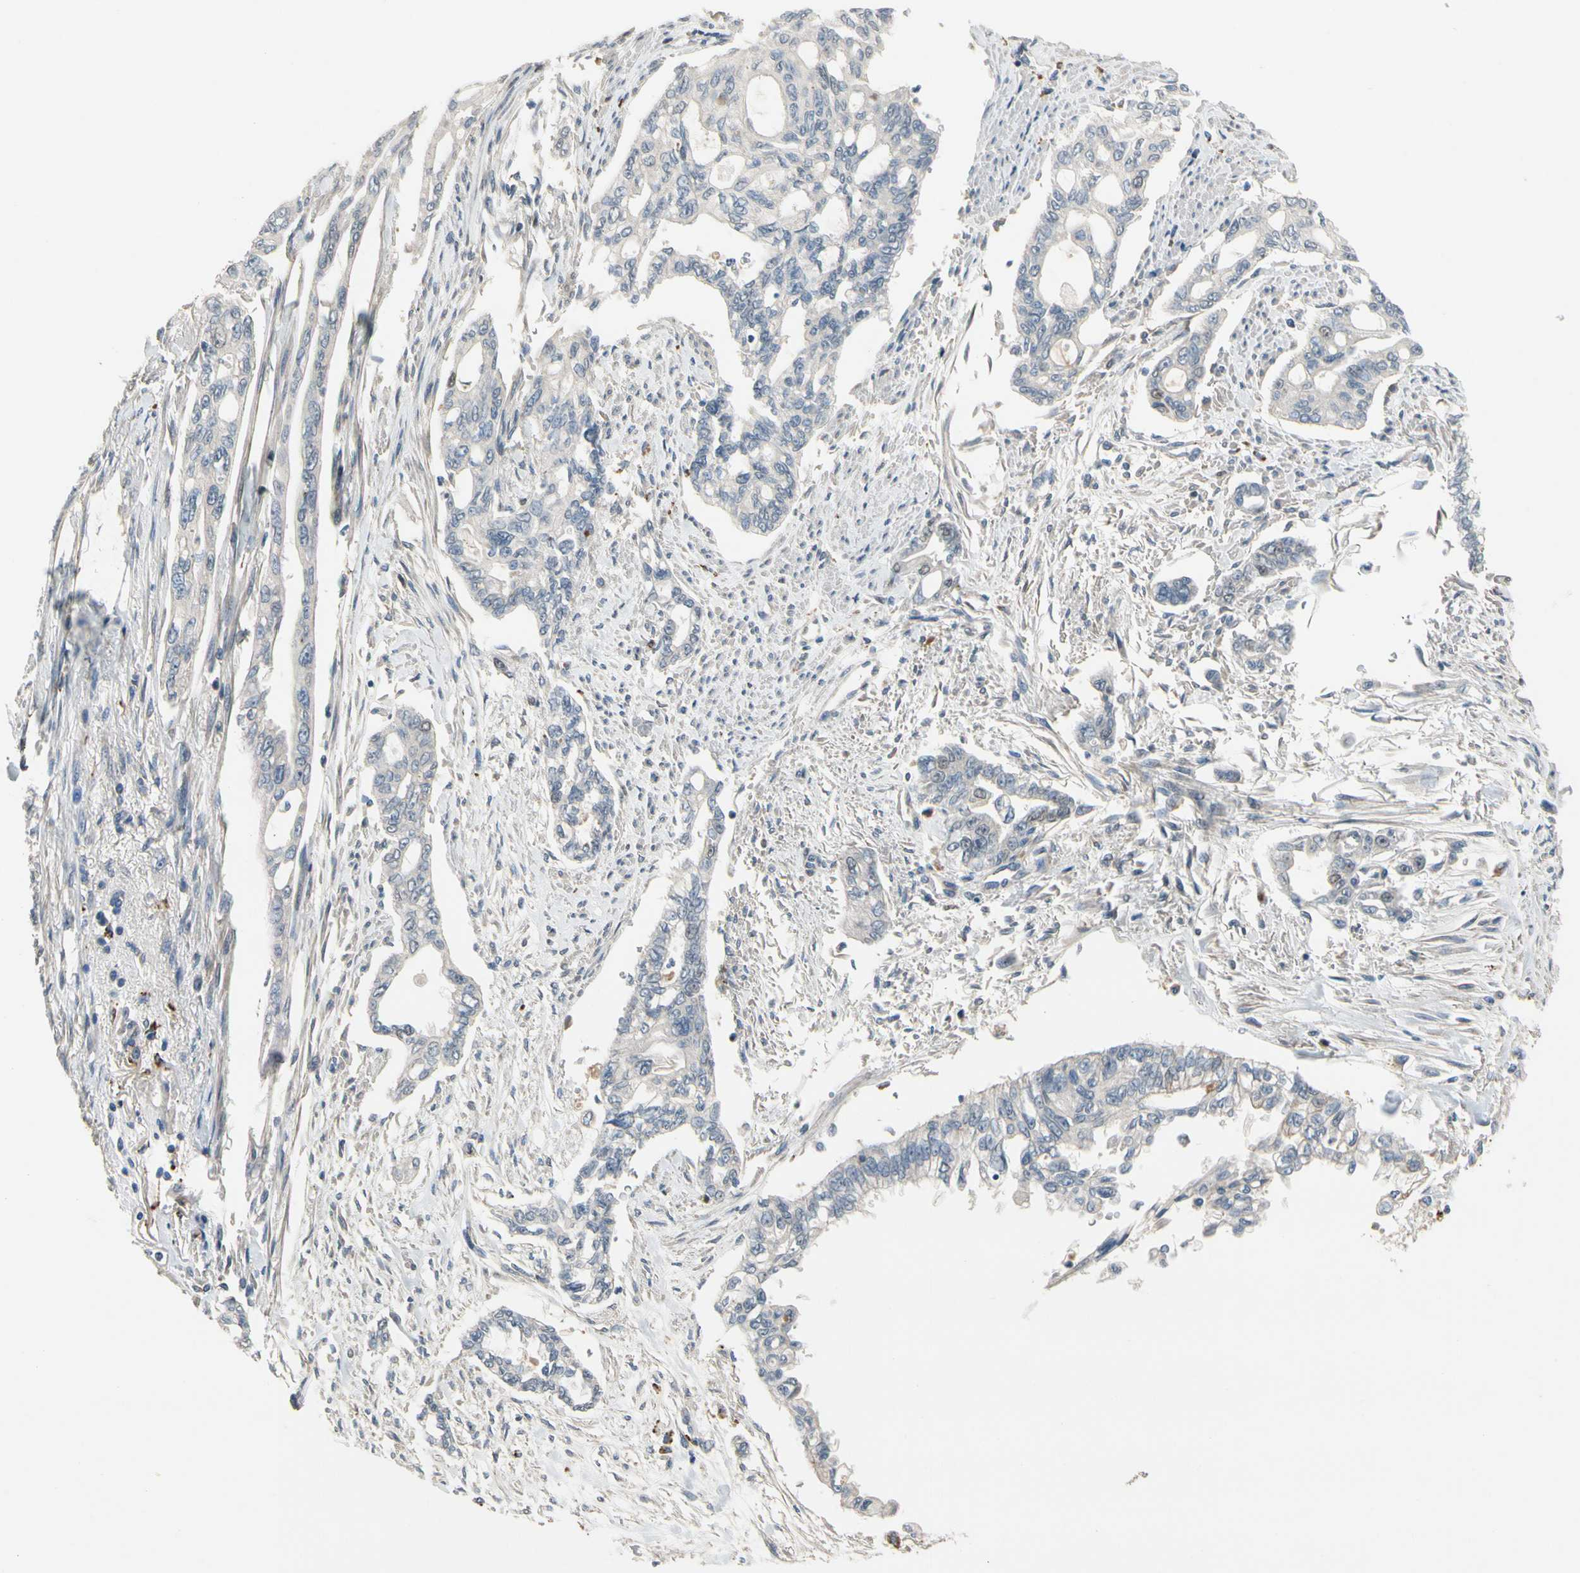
{"staining": {"intensity": "negative", "quantity": "none", "location": "none"}, "tissue": "pancreatic cancer", "cell_type": "Tumor cells", "image_type": "cancer", "snomed": [{"axis": "morphology", "description": "Normal tissue, NOS"}, {"axis": "topography", "description": "Pancreas"}], "caption": "DAB immunohistochemical staining of pancreatic cancer exhibits no significant staining in tumor cells. (DAB IHC visualized using brightfield microscopy, high magnification).", "gene": "ZKSCAN4", "patient": {"sex": "male", "age": 42}}